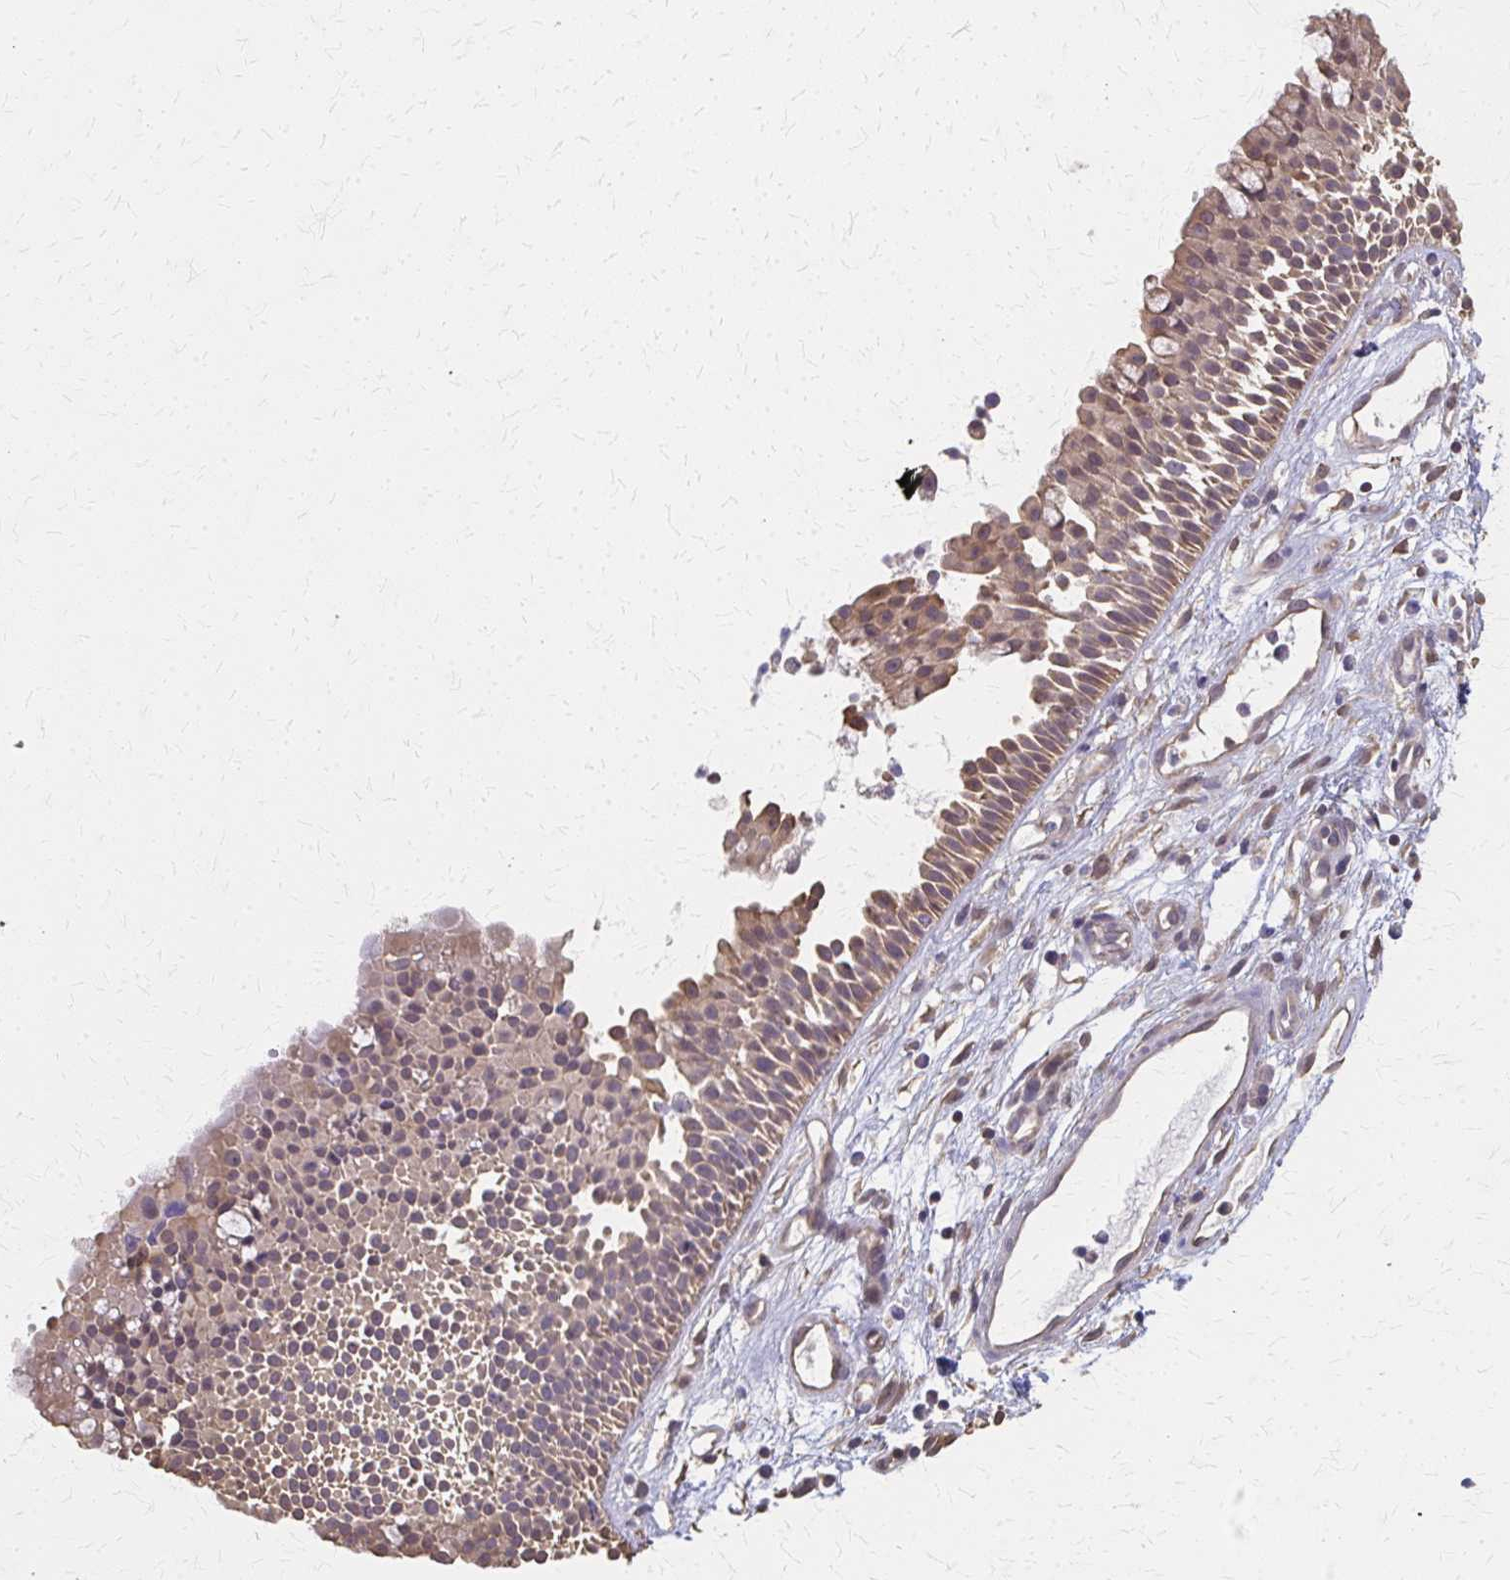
{"staining": {"intensity": "weak", "quantity": "25%-75%", "location": "cytoplasmic/membranous"}, "tissue": "nasopharynx", "cell_type": "Respiratory epithelial cells", "image_type": "normal", "snomed": [{"axis": "morphology", "description": "Normal tissue, NOS"}, {"axis": "topography", "description": "Nasopharynx"}], "caption": "Immunohistochemical staining of unremarkable human nasopharynx shows low levels of weak cytoplasmic/membranous staining in about 25%-75% of respiratory epithelial cells.", "gene": "RABGAP1L", "patient": {"sex": "male", "age": 56}}